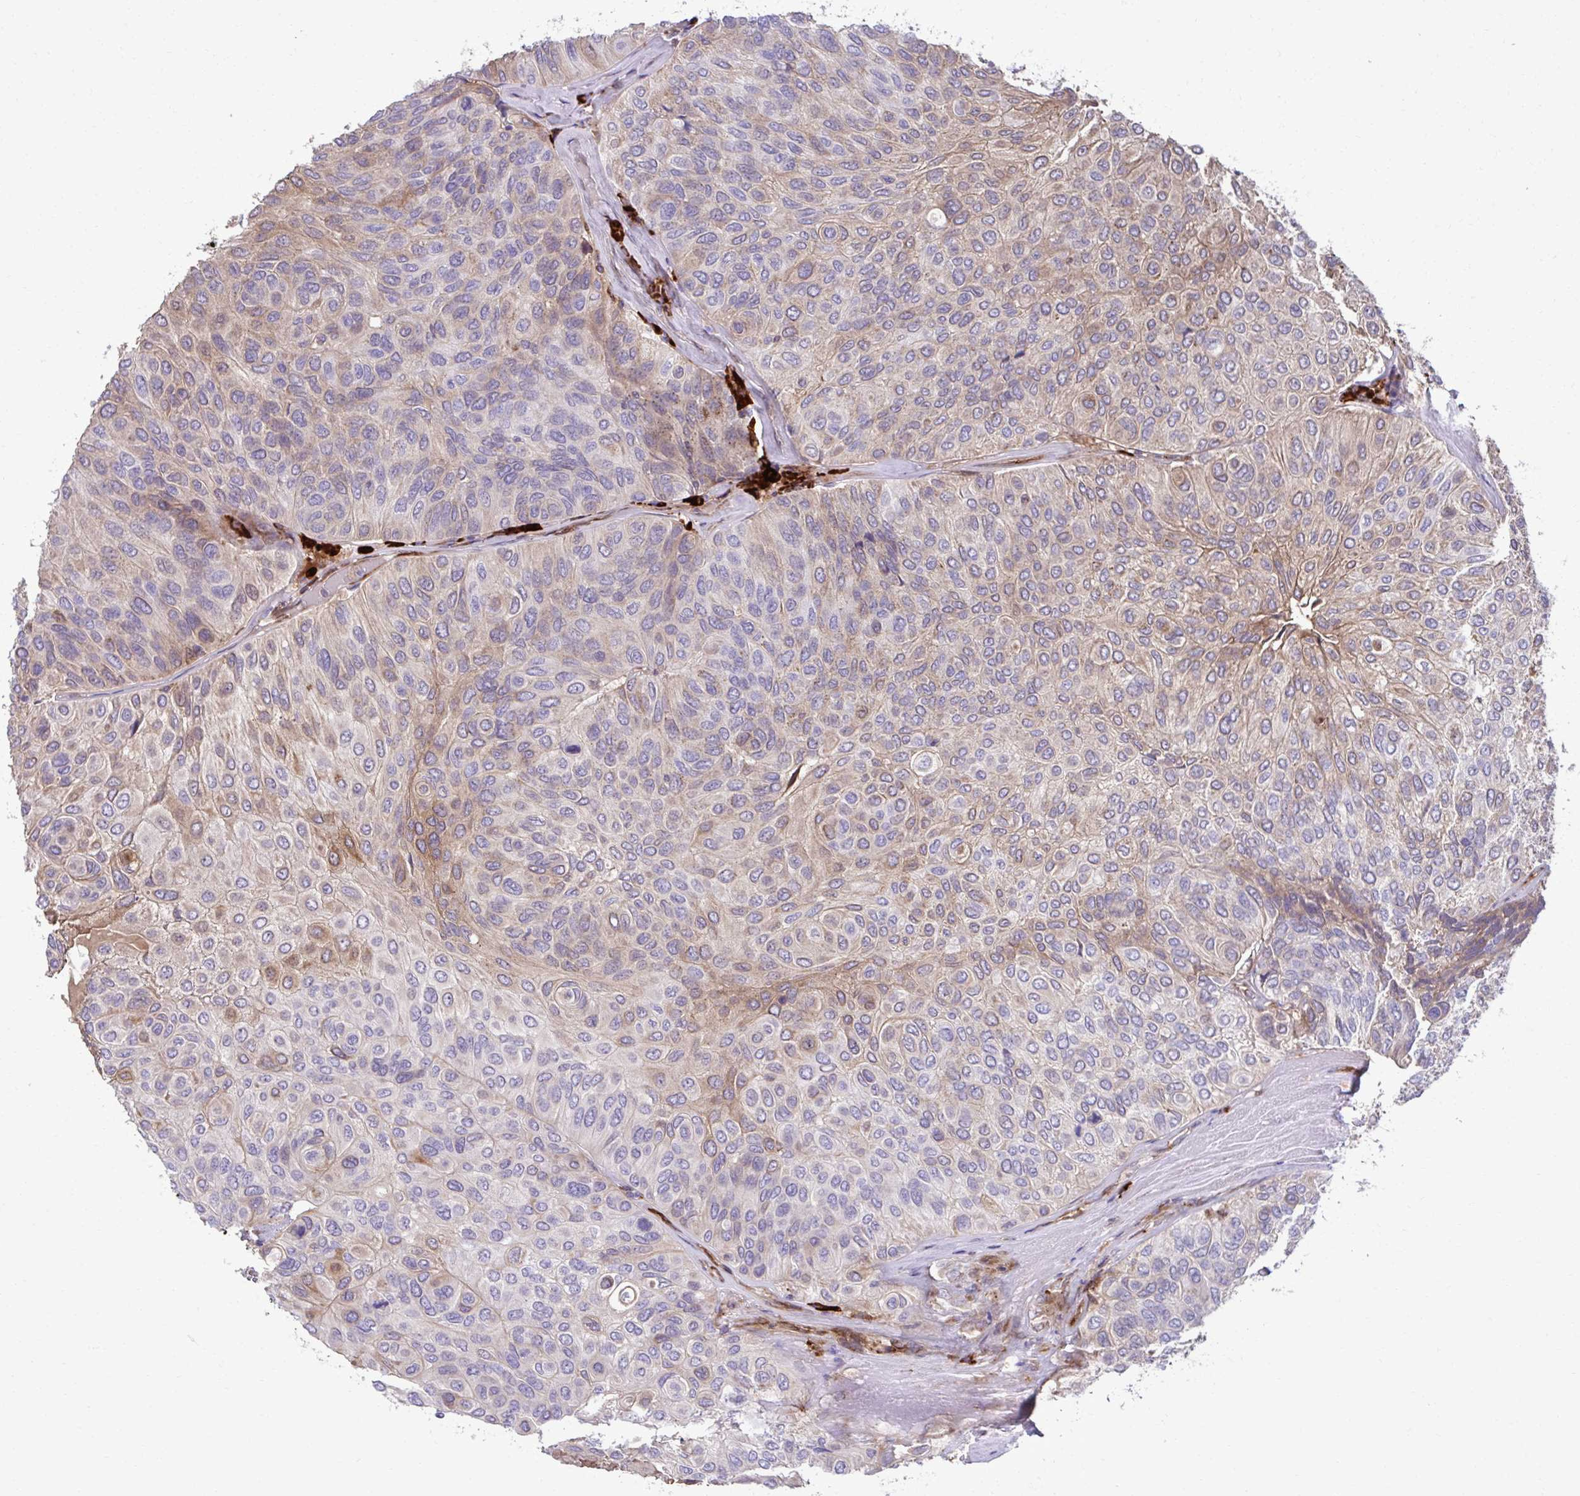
{"staining": {"intensity": "weak", "quantity": "25%-75%", "location": "cytoplasmic/membranous"}, "tissue": "urothelial cancer", "cell_type": "Tumor cells", "image_type": "cancer", "snomed": [{"axis": "morphology", "description": "Urothelial carcinoma, High grade"}, {"axis": "topography", "description": "Urinary bladder"}], "caption": "Weak cytoplasmic/membranous positivity is present in about 25%-75% of tumor cells in high-grade urothelial carcinoma.", "gene": "LIMS1", "patient": {"sex": "male", "age": 66}}